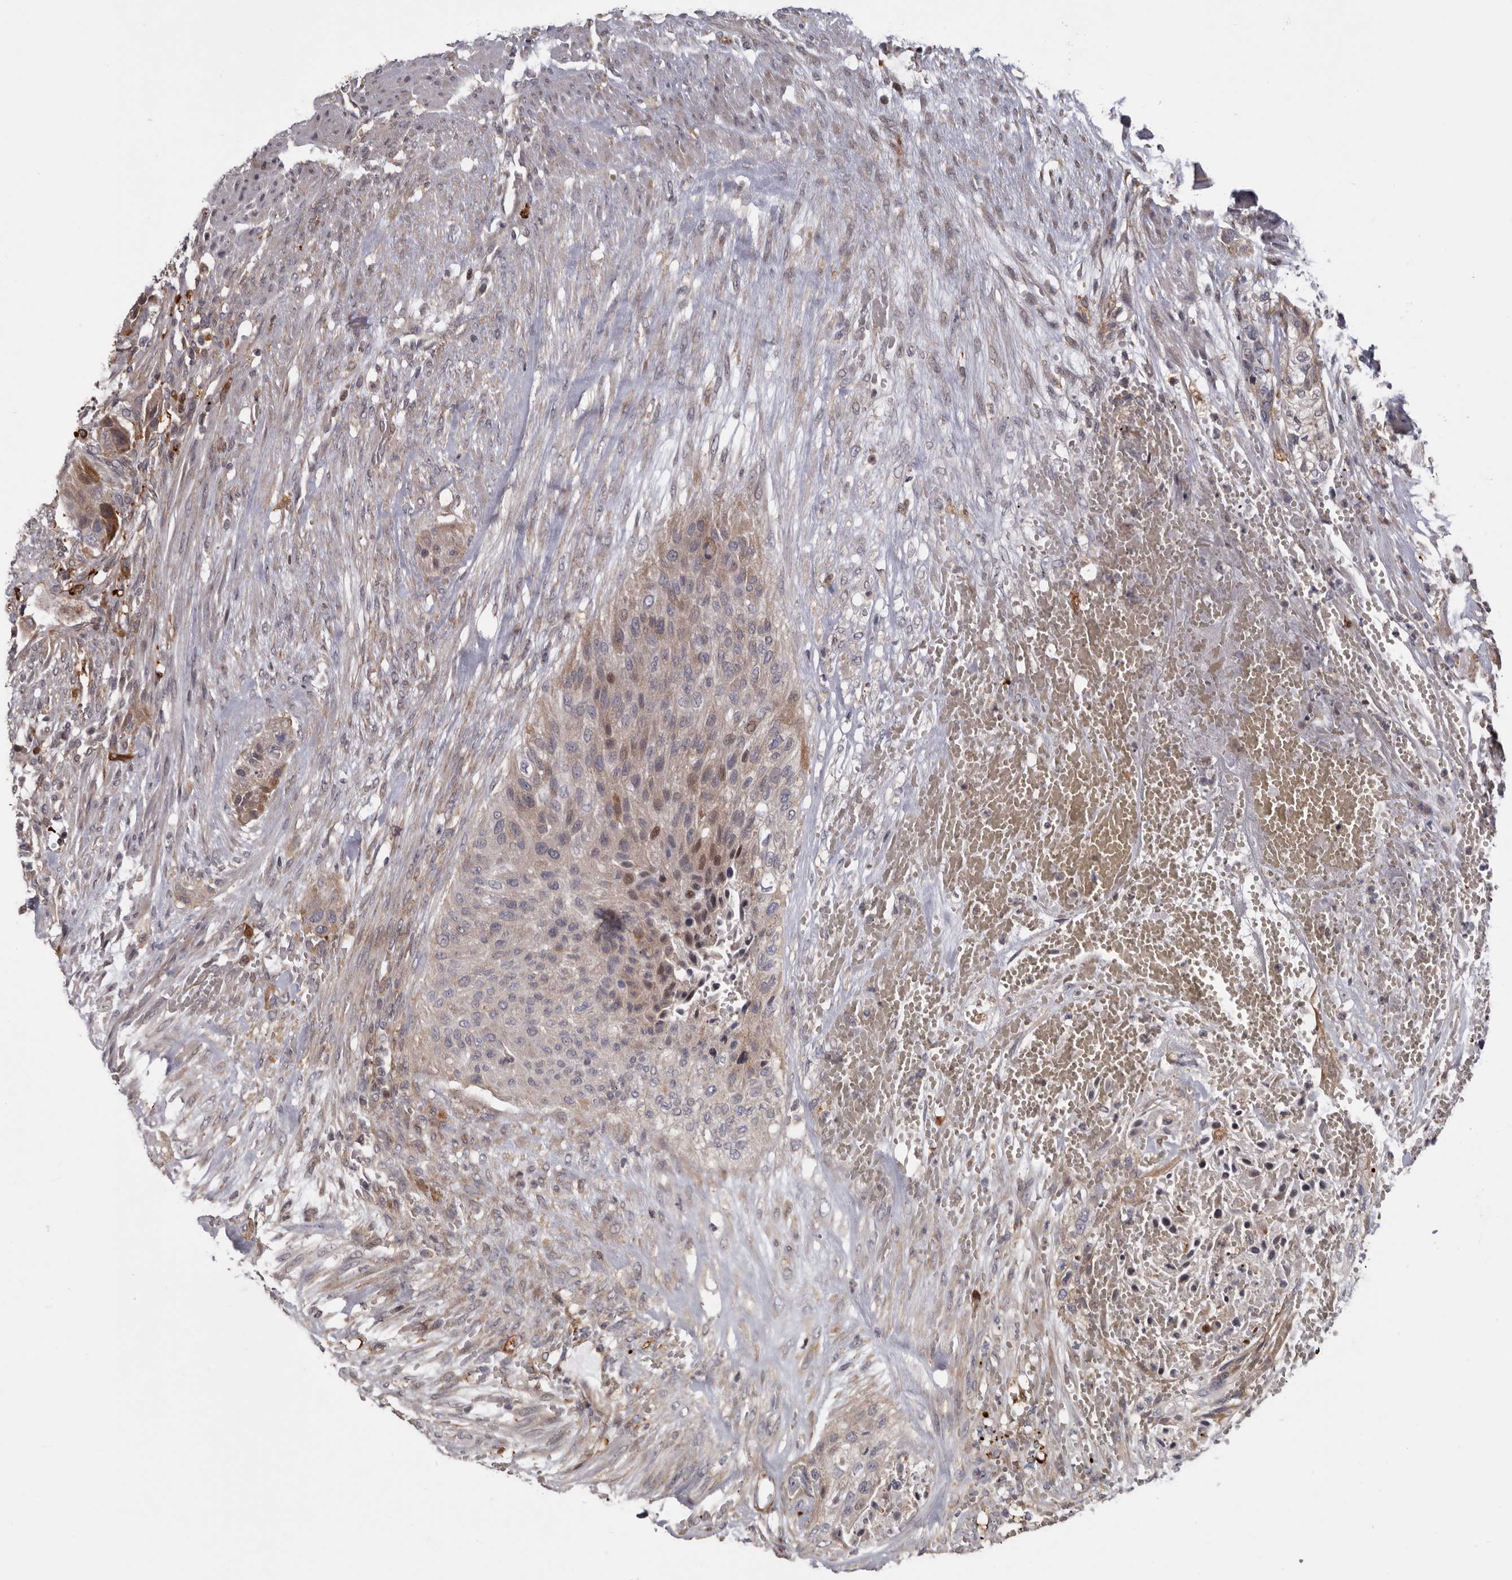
{"staining": {"intensity": "weak", "quantity": "<25%", "location": "cytoplasmic/membranous"}, "tissue": "urothelial cancer", "cell_type": "Tumor cells", "image_type": "cancer", "snomed": [{"axis": "morphology", "description": "Urothelial carcinoma, High grade"}, {"axis": "topography", "description": "Urinary bladder"}], "caption": "Immunohistochemistry photomicrograph of neoplastic tissue: high-grade urothelial carcinoma stained with DAB (3,3'-diaminobenzidine) demonstrates no significant protein positivity in tumor cells.", "gene": "FGFR4", "patient": {"sex": "male", "age": 35}}